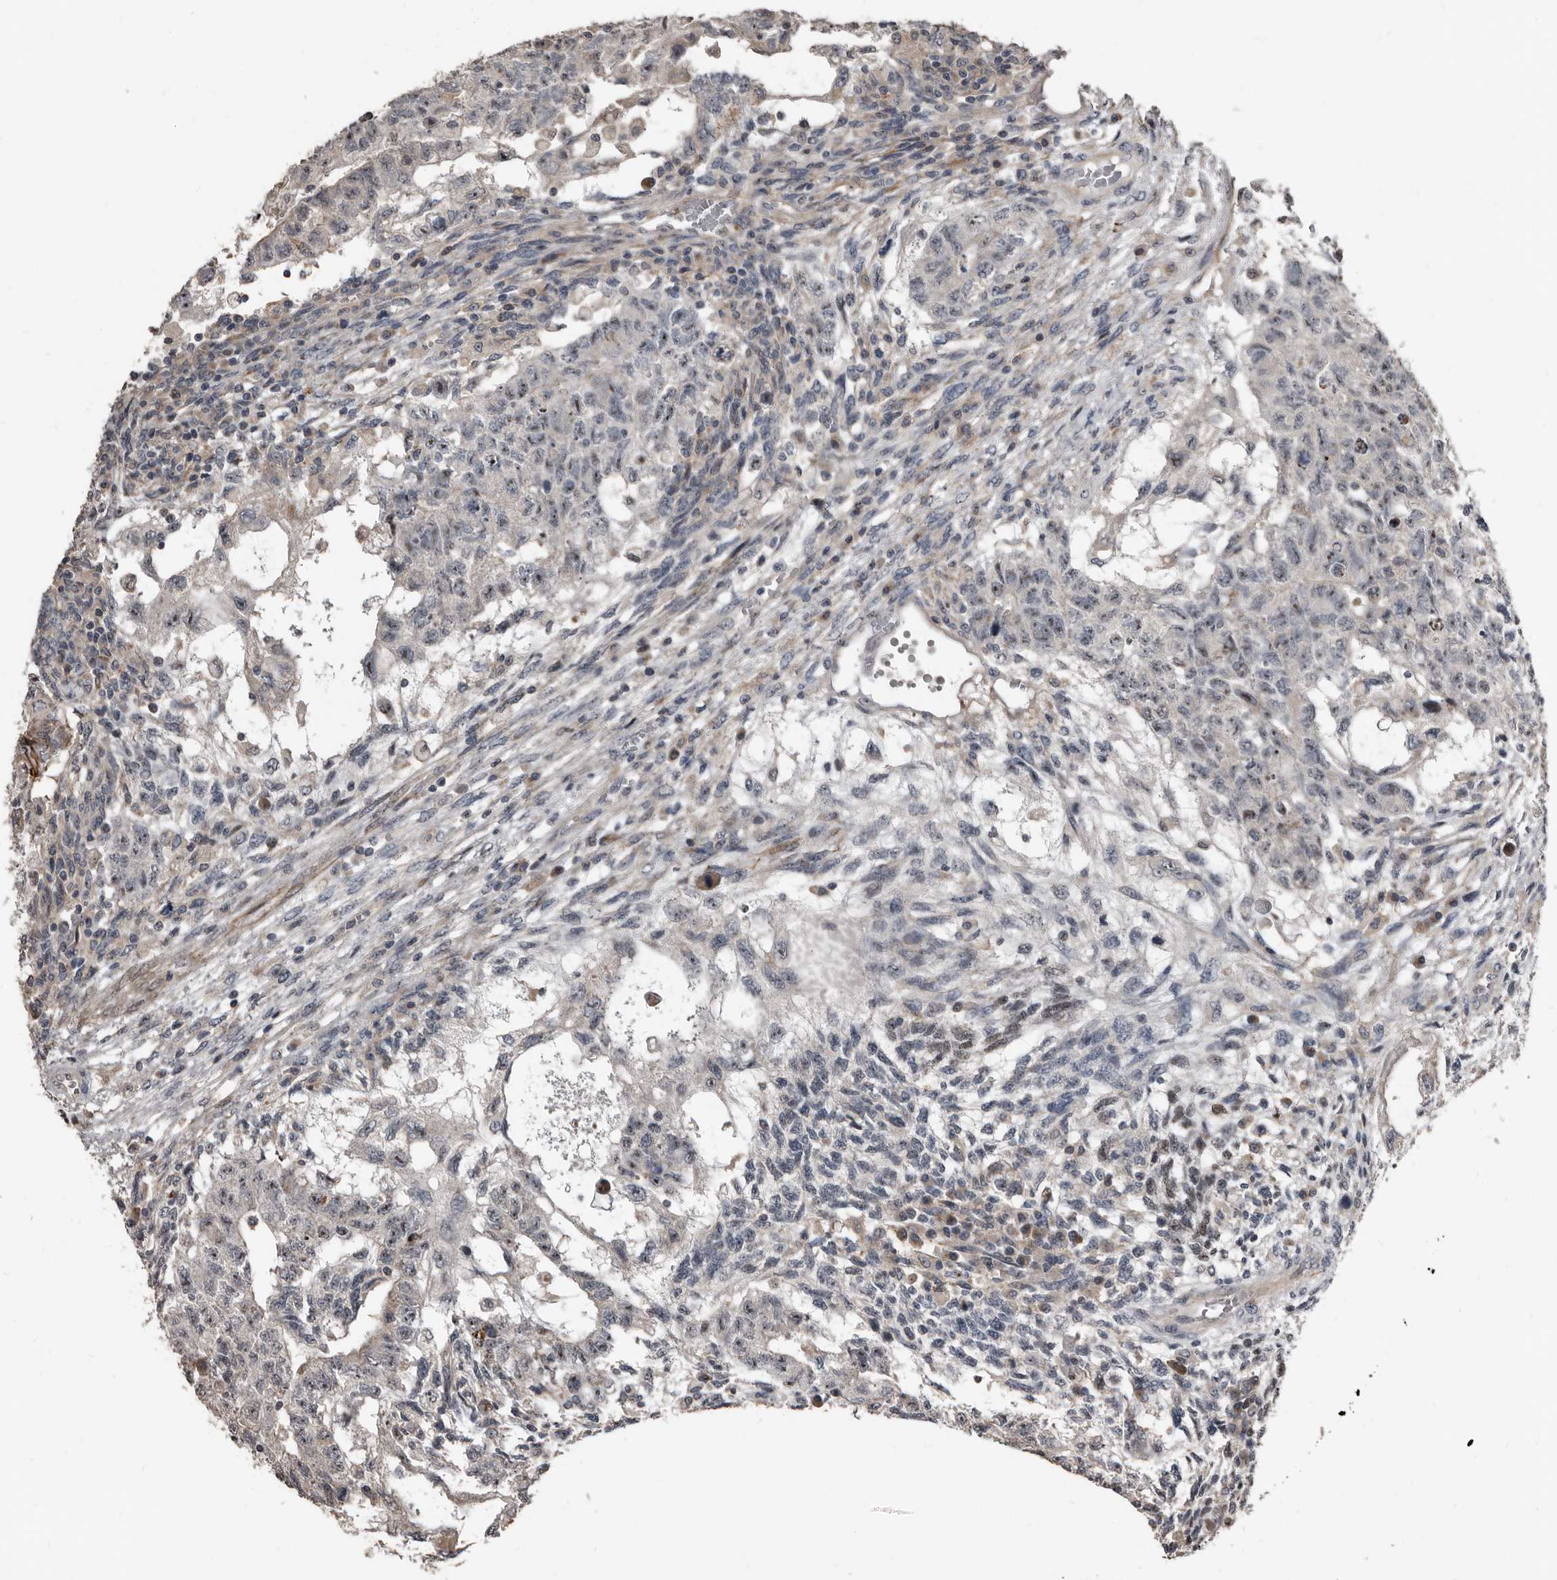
{"staining": {"intensity": "weak", "quantity": "<25%", "location": "nuclear"}, "tissue": "testis cancer", "cell_type": "Tumor cells", "image_type": "cancer", "snomed": [{"axis": "morphology", "description": "Normal tissue, NOS"}, {"axis": "morphology", "description": "Carcinoma, Embryonal, NOS"}, {"axis": "topography", "description": "Testis"}], "caption": "DAB (3,3'-diaminobenzidine) immunohistochemical staining of embryonal carcinoma (testis) demonstrates no significant staining in tumor cells.", "gene": "DHPS", "patient": {"sex": "male", "age": 36}}